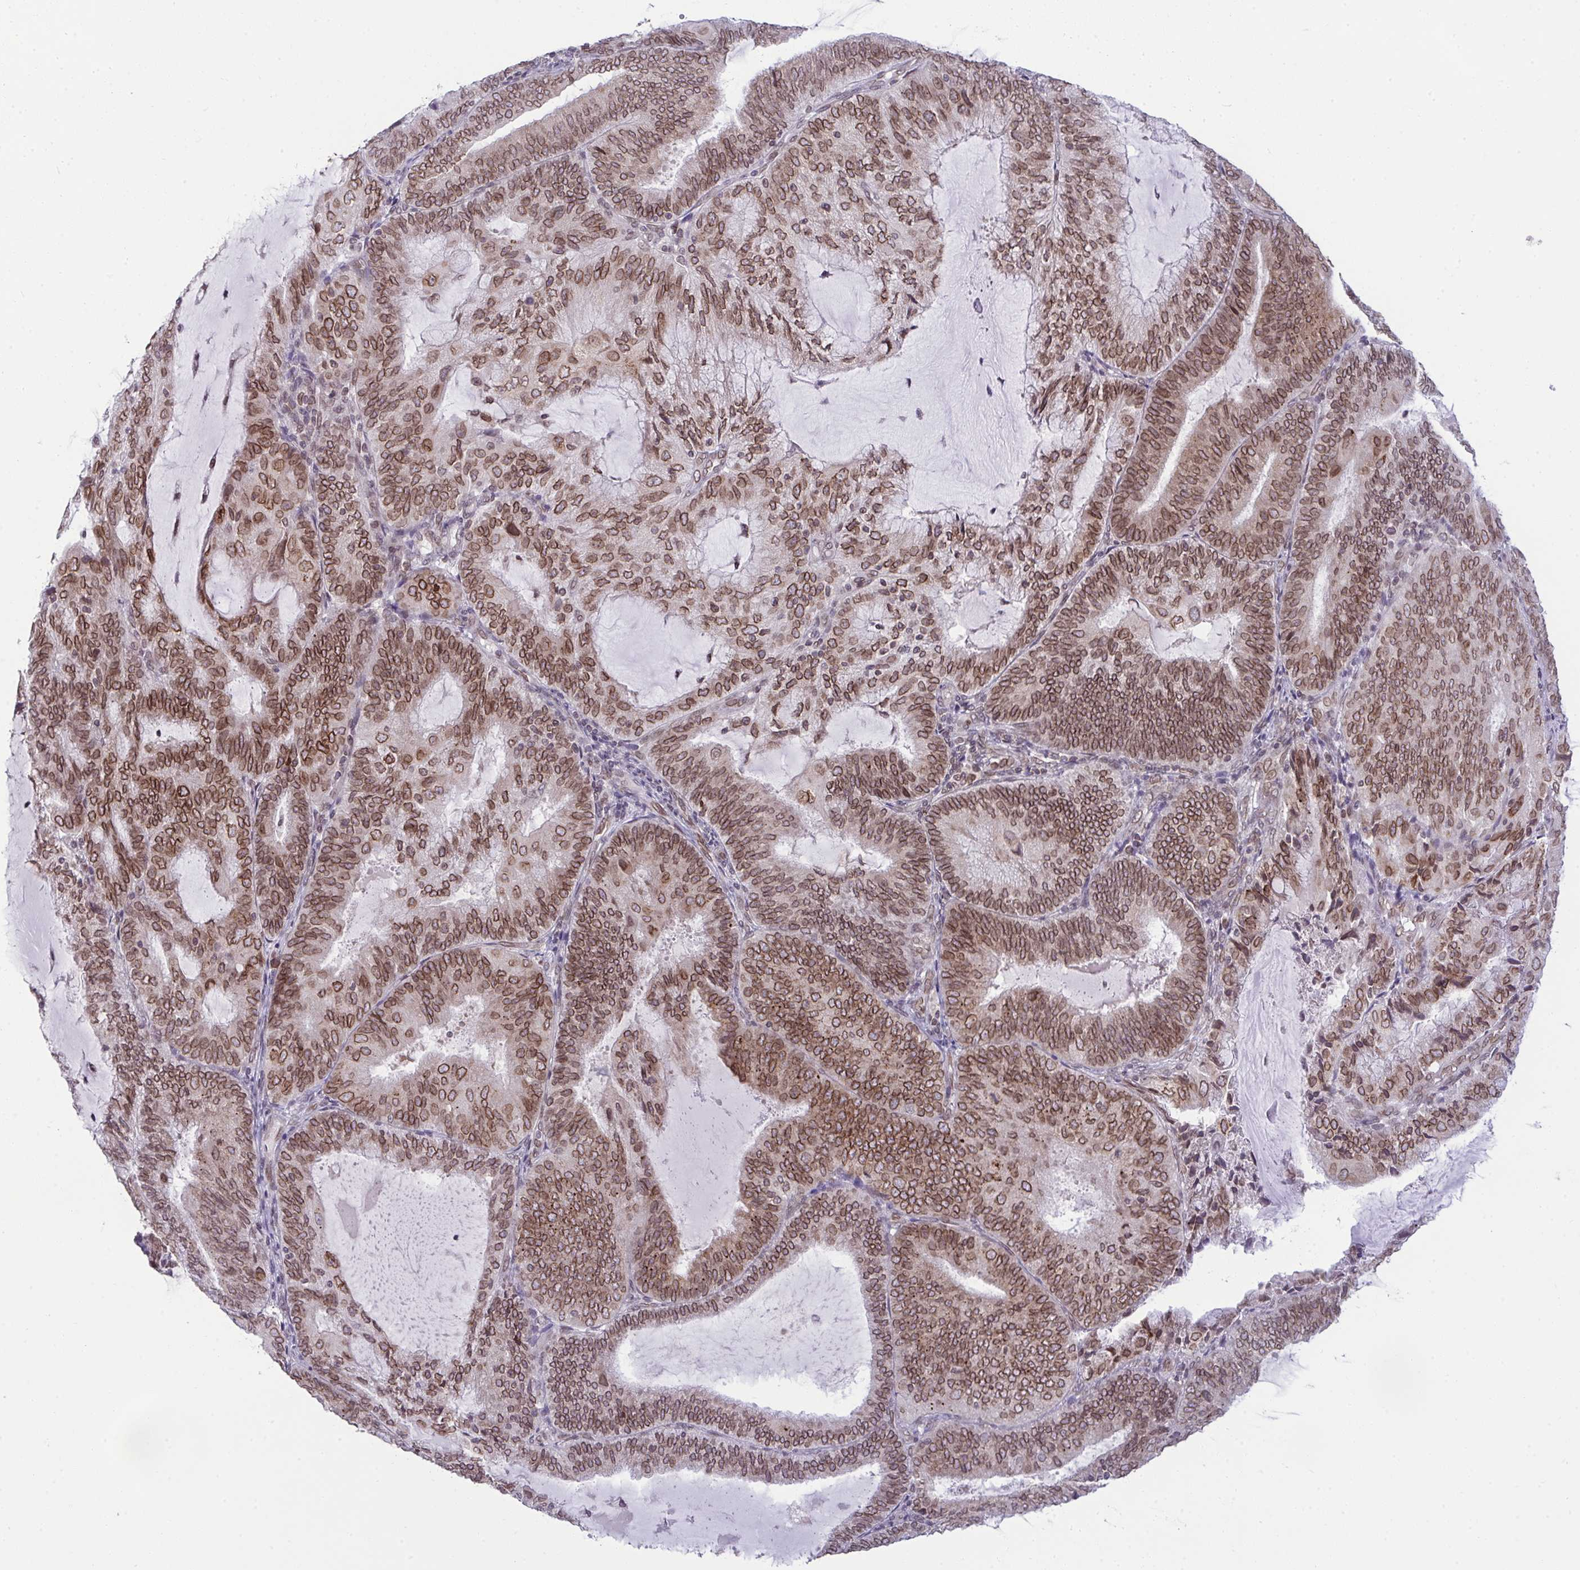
{"staining": {"intensity": "moderate", "quantity": ">75%", "location": "cytoplasmic/membranous,nuclear"}, "tissue": "endometrial cancer", "cell_type": "Tumor cells", "image_type": "cancer", "snomed": [{"axis": "morphology", "description": "Adenocarcinoma, NOS"}, {"axis": "topography", "description": "Endometrium"}], "caption": "Tumor cells exhibit medium levels of moderate cytoplasmic/membranous and nuclear staining in approximately >75% of cells in human endometrial adenocarcinoma. The staining was performed using DAB, with brown indicating positive protein expression. Nuclei are stained blue with hematoxylin.", "gene": "RANBP2", "patient": {"sex": "female", "age": 81}}